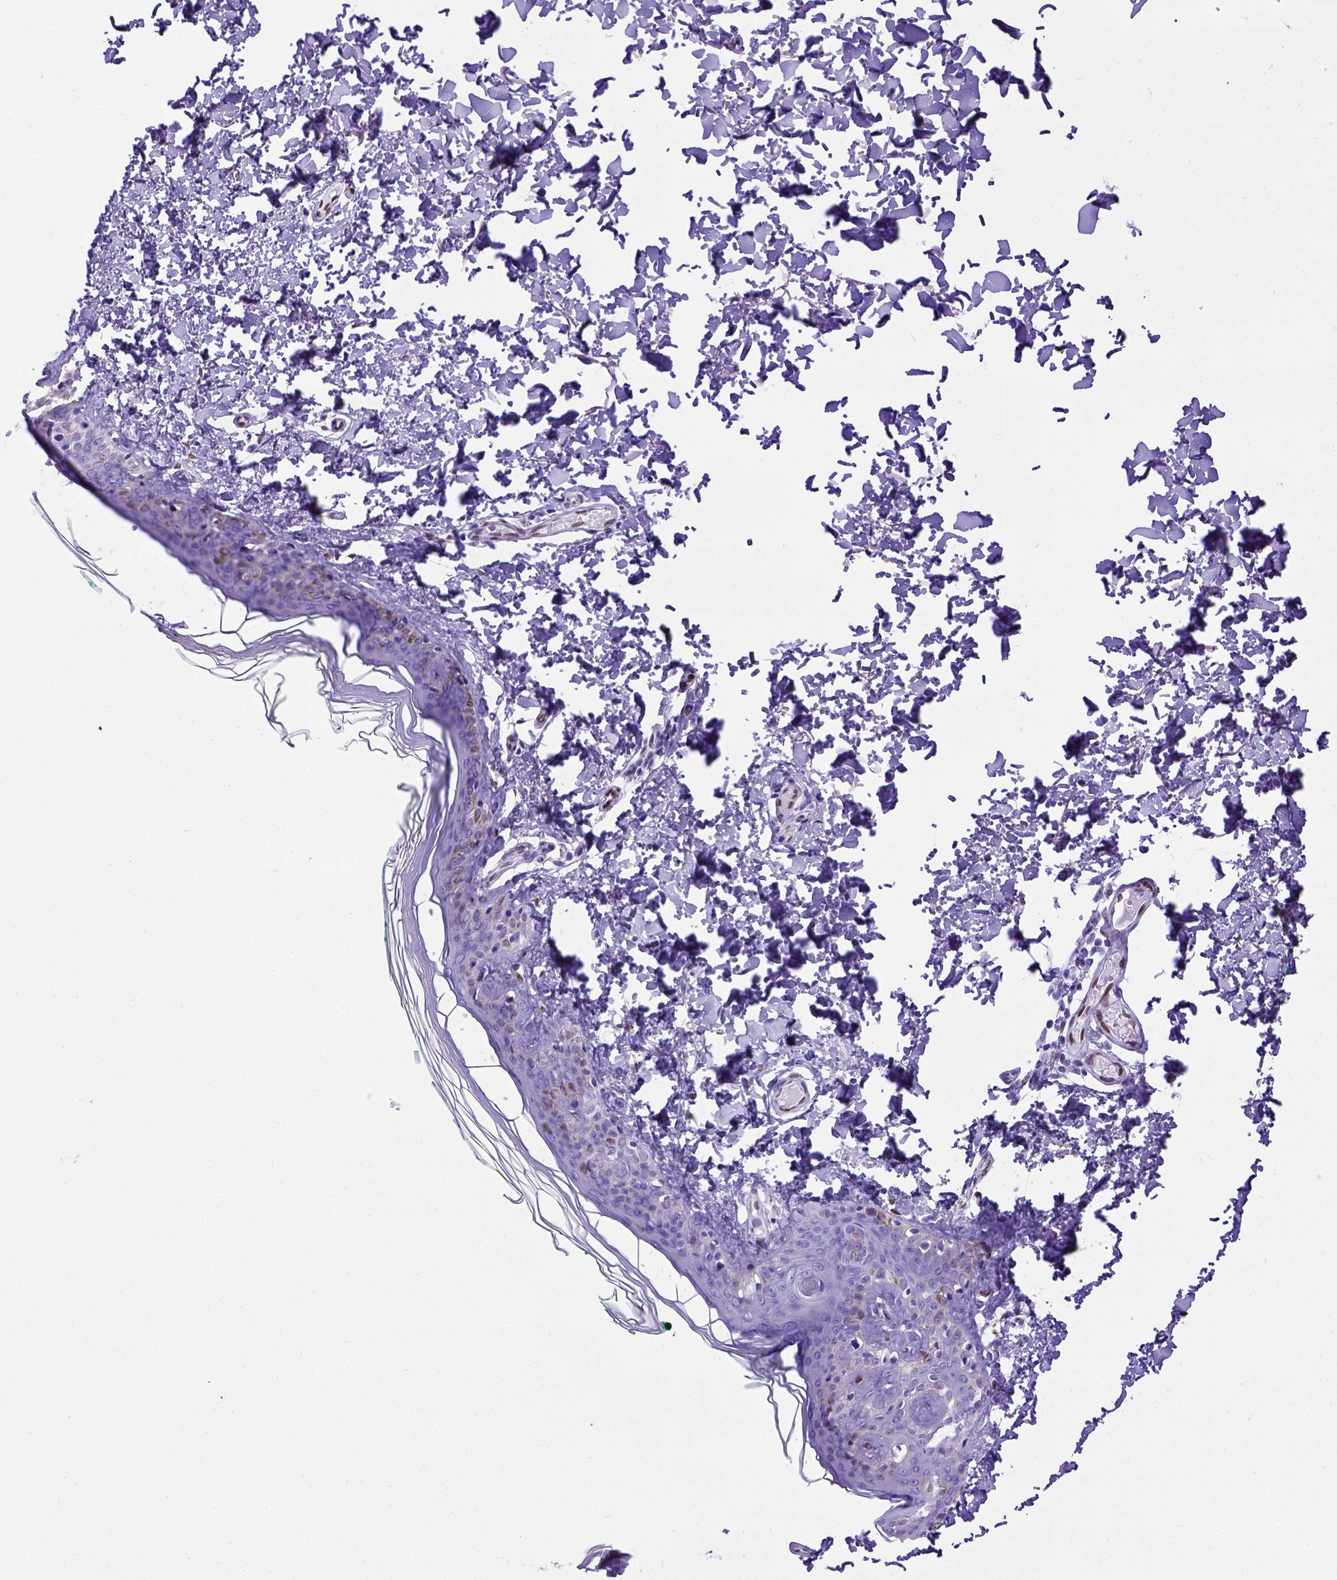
{"staining": {"intensity": "negative", "quantity": "none", "location": "none"}, "tissue": "skin", "cell_type": "Fibroblasts", "image_type": "normal", "snomed": [{"axis": "morphology", "description": "Normal tissue, NOS"}, {"axis": "topography", "description": "Skin"}, {"axis": "topography", "description": "Peripheral nerve tissue"}], "caption": "Immunohistochemistry (IHC) of benign human skin demonstrates no positivity in fibroblasts.", "gene": "MEOX2", "patient": {"sex": "female", "age": 45}}